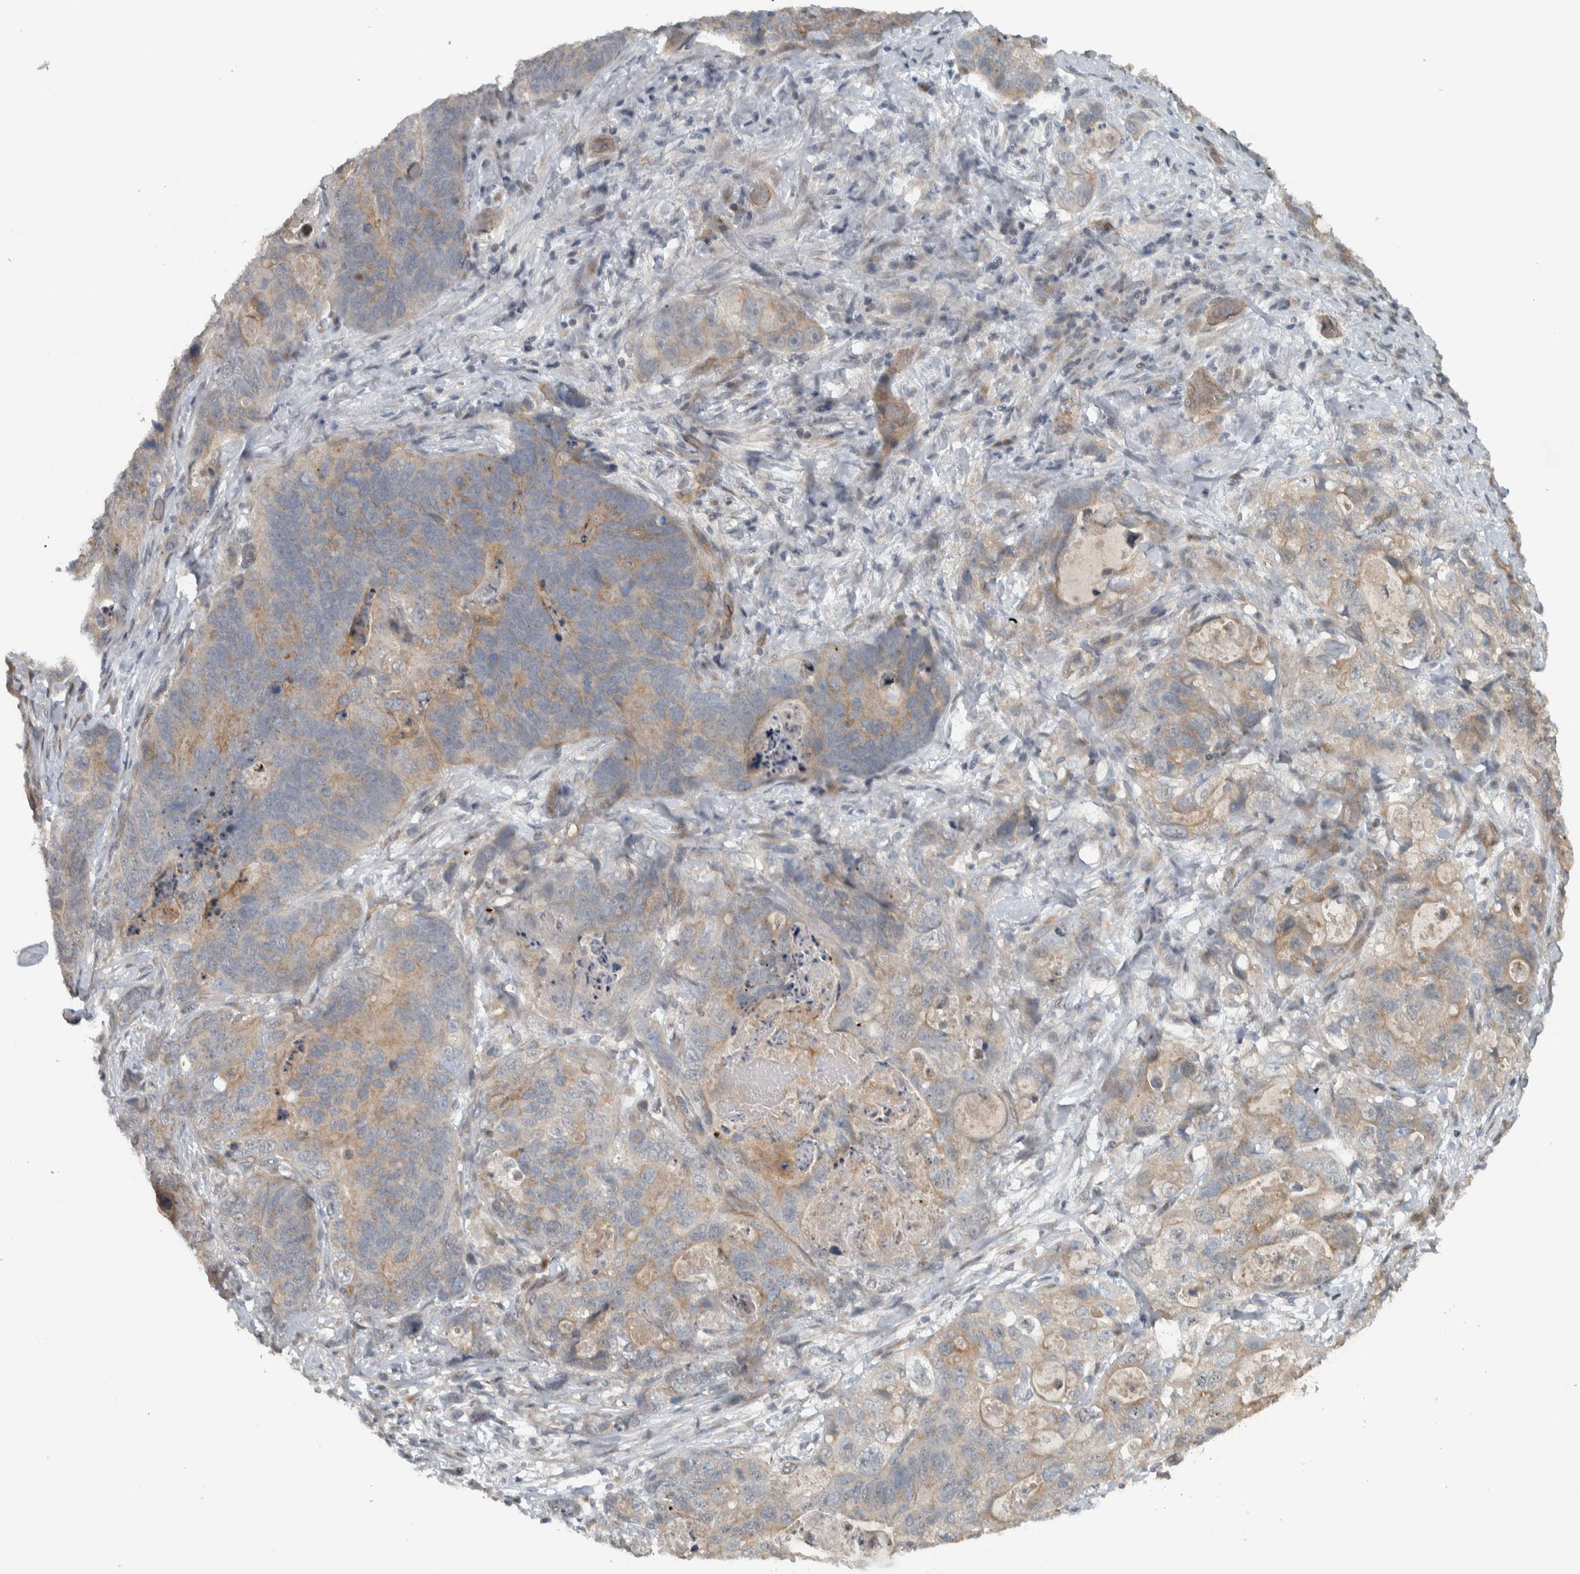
{"staining": {"intensity": "weak", "quantity": "25%-75%", "location": "cytoplasmic/membranous"}, "tissue": "stomach cancer", "cell_type": "Tumor cells", "image_type": "cancer", "snomed": [{"axis": "morphology", "description": "Normal tissue, NOS"}, {"axis": "morphology", "description": "Adenocarcinoma, NOS"}, {"axis": "topography", "description": "Stomach"}], "caption": "Immunohistochemistry (IHC) of adenocarcinoma (stomach) exhibits low levels of weak cytoplasmic/membranous positivity in about 25%-75% of tumor cells.", "gene": "NAPG", "patient": {"sex": "female", "age": 89}}